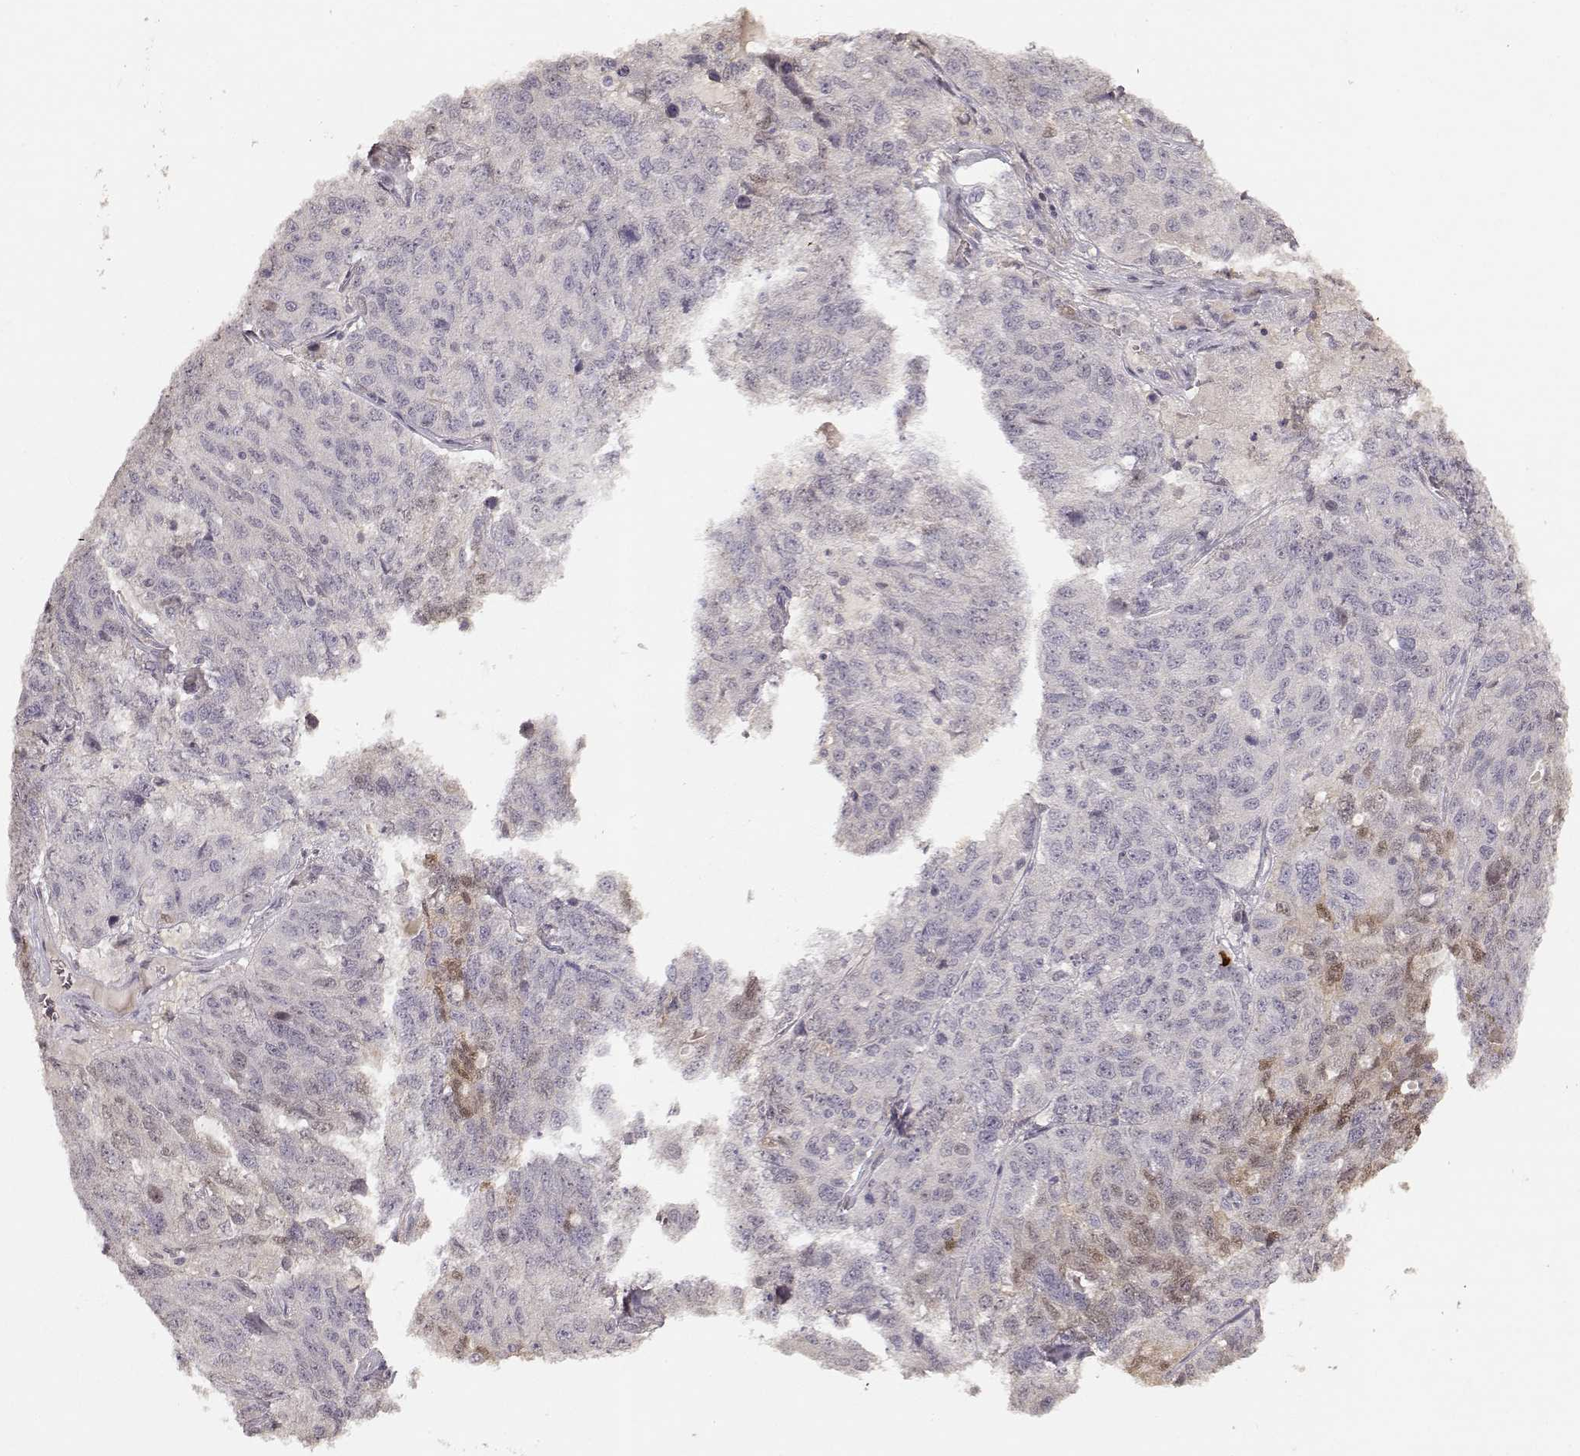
{"staining": {"intensity": "negative", "quantity": "none", "location": "none"}, "tissue": "ovarian cancer", "cell_type": "Tumor cells", "image_type": "cancer", "snomed": [{"axis": "morphology", "description": "Cystadenocarcinoma, serous, NOS"}, {"axis": "topography", "description": "Ovary"}], "caption": "High power microscopy photomicrograph of an immunohistochemistry (IHC) photomicrograph of ovarian cancer (serous cystadenocarcinoma), revealing no significant staining in tumor cells.", "gene": "S100B", "patient": {"sex": "female", "age": 71}}